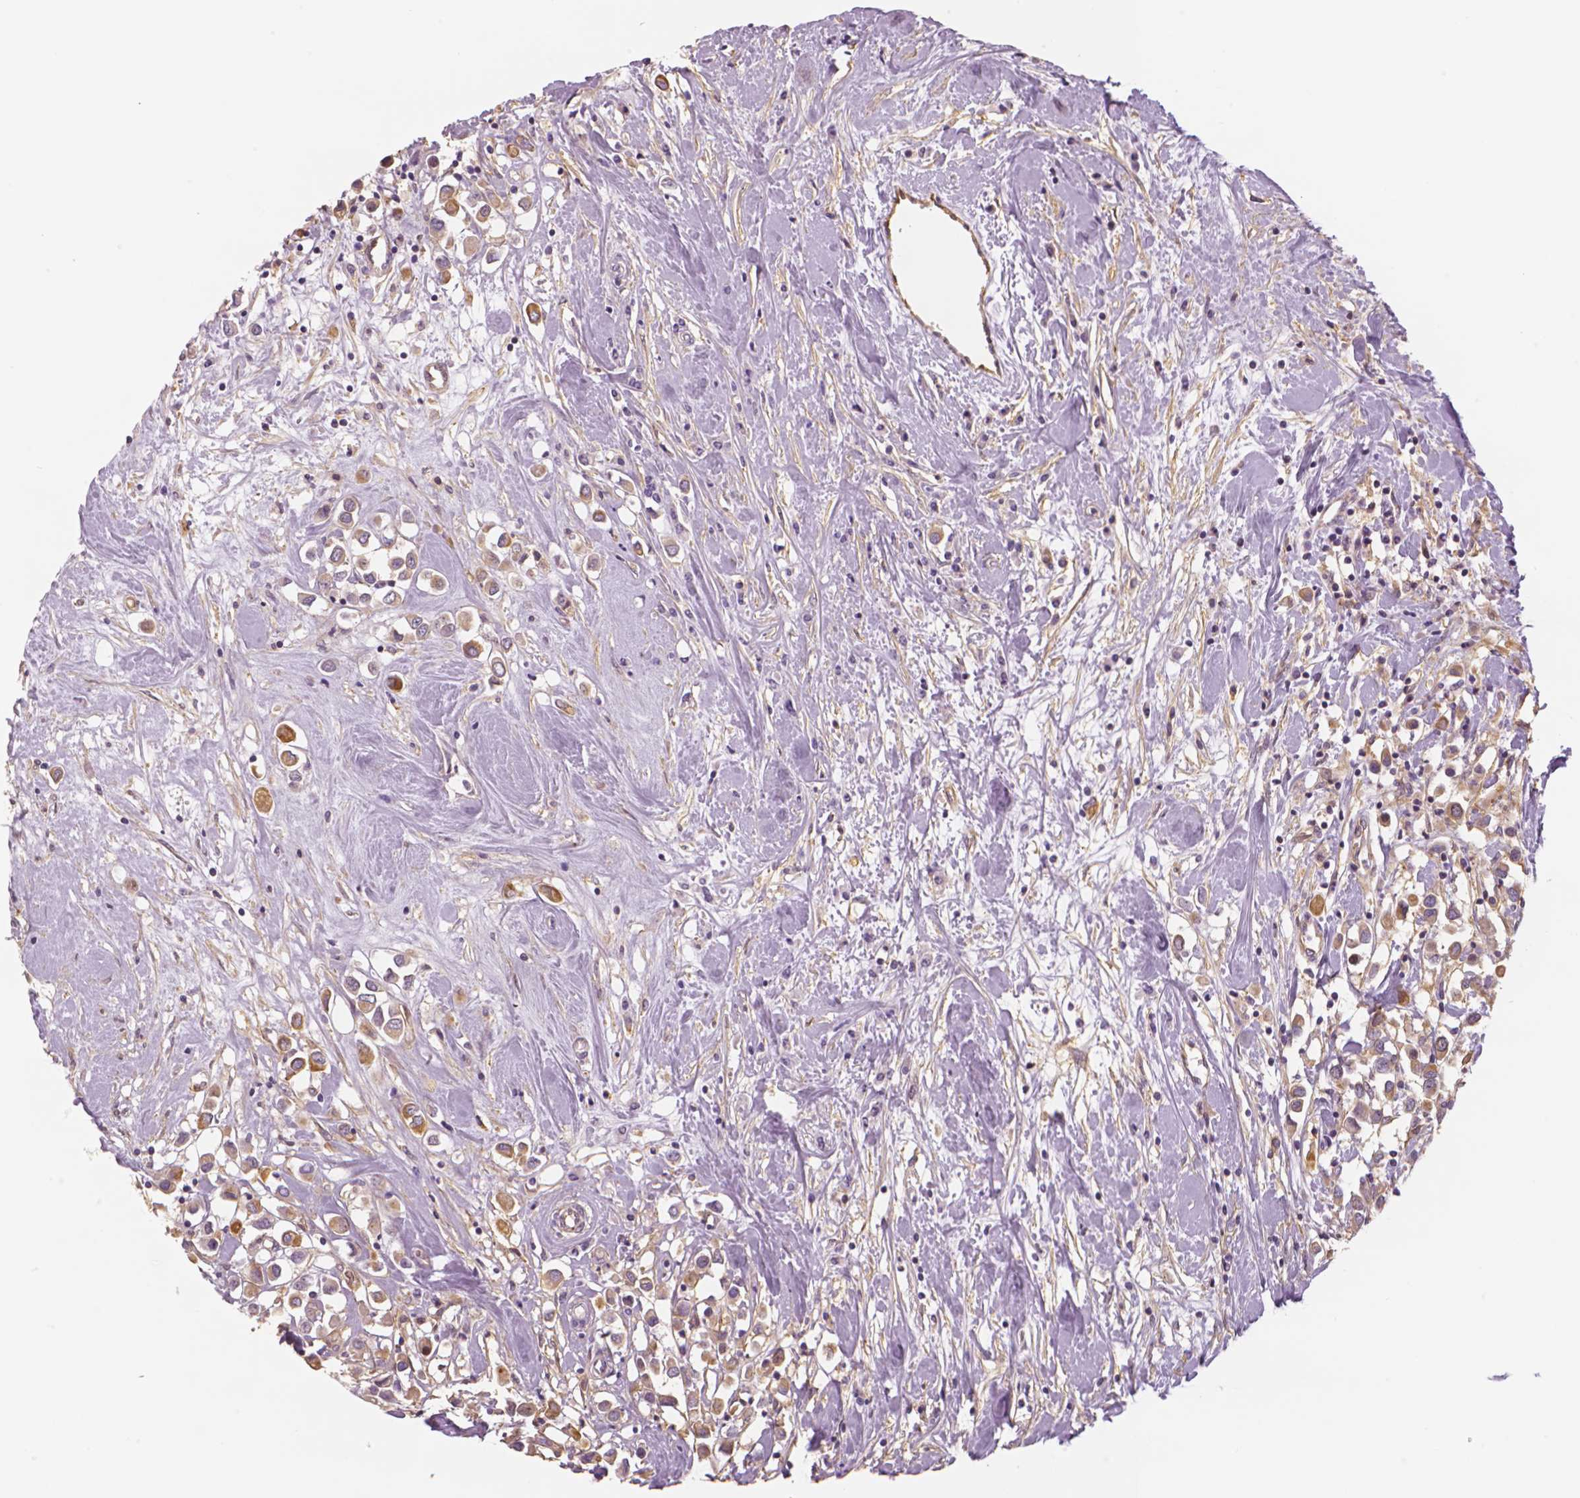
{"staining": {"intensity": "moderate", "quantity": "25%-75%", "location": "cytoplasmic/membranous"}, "tissue": "breast cancer", "cell_type": "Tumor cells", "image_type": "cancer", "snomed": [{"axis": "morphology", "description": "Duct carcinoma"}, {"axis": "topography", "description": "Breast"}], "caption": "Immunohistochemistry (IHC) of breast cancer reveals medium levels of moderate cytoplasmic/membranous positivity in approximately 25%-75% of tumor cells. Nuclei are stained in blue.", "gene": "MKI67", "patient": {"sex": "female", "age": 61}}